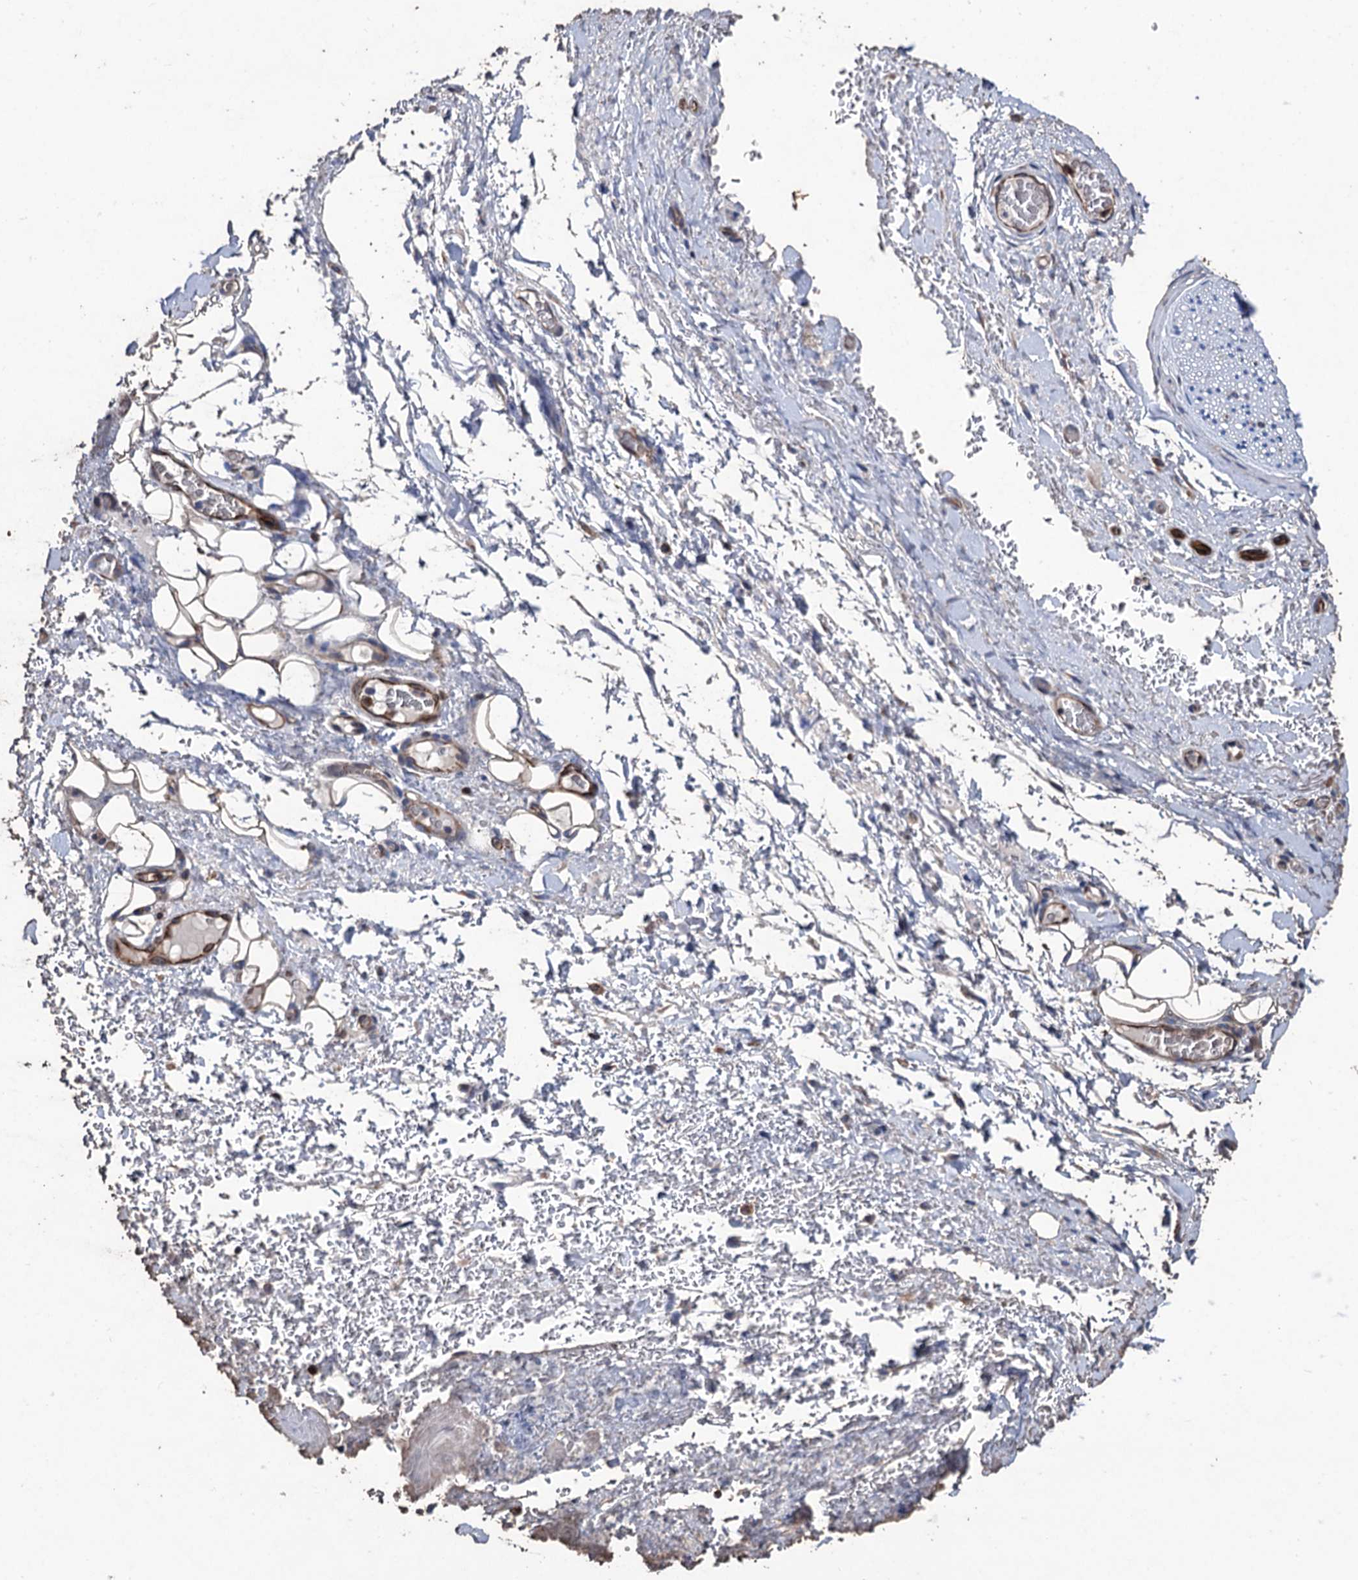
{"staining": {"intensity": "weak", "quantity": "25%-75%", "location": "cytoplasmic/membranous"}, "tissue": "adipose tissue", "cell_type": "Adipocytes", "image_type": "normal", "snomed": [{"axis": "morphology", "description": "Normal tissue, NOS"}, {"axis": "morphology", "description": "Adenocarcinoma, NOS"}, {"axis": "topography", "description": "Stomach, upper"}, {"axis": "topography", "description": "Peripheral nerve tissue"}], "caption": "An image of human adipose tissue stained for a protein shows weak cytoplasmic/membranous brown staining in adipocytes. The staining is performed using DAB brown chromogen to label protein expression. The nuclei are counter-stained blue using hematoxylin.", "gene": "STING1", "patient": {"sex": "male", "age": 62}}